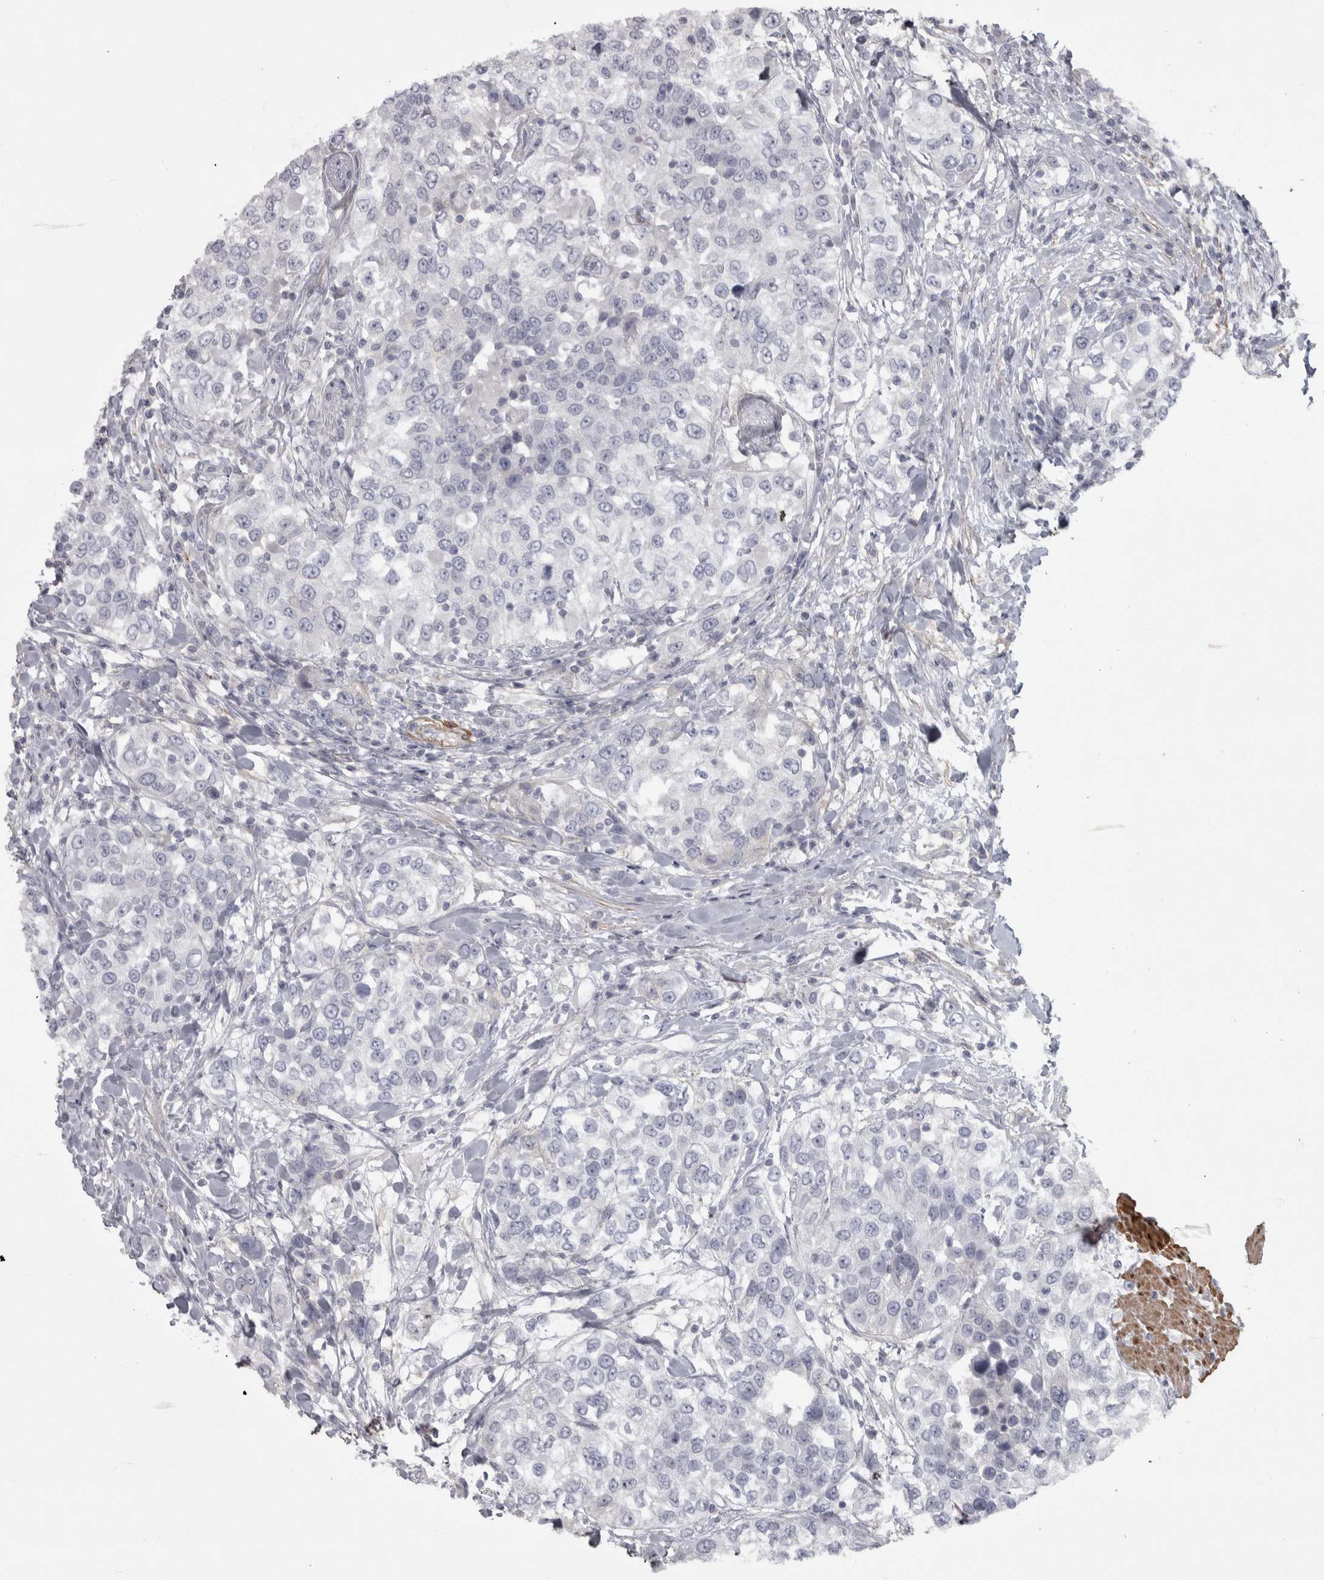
{"staining": {"intensity": "negative", "quantity": "none", "location": "none"}, "tissue": "urothelial cancer", "cell_type": "Tumor cells", "image_type": "cancer", "snomed": [{"axis": "morphology", "description": "Urothelial carcinoma, High grade"}, {"axis": "topography", "description": "Urinary bladder"}], "caption": "Photomicrograph shows no protein positivity in tumor cells of urothelial cancer tissue.", "gene": "PPP1R12B", "patient": {"sex": "female", "age": 80}}